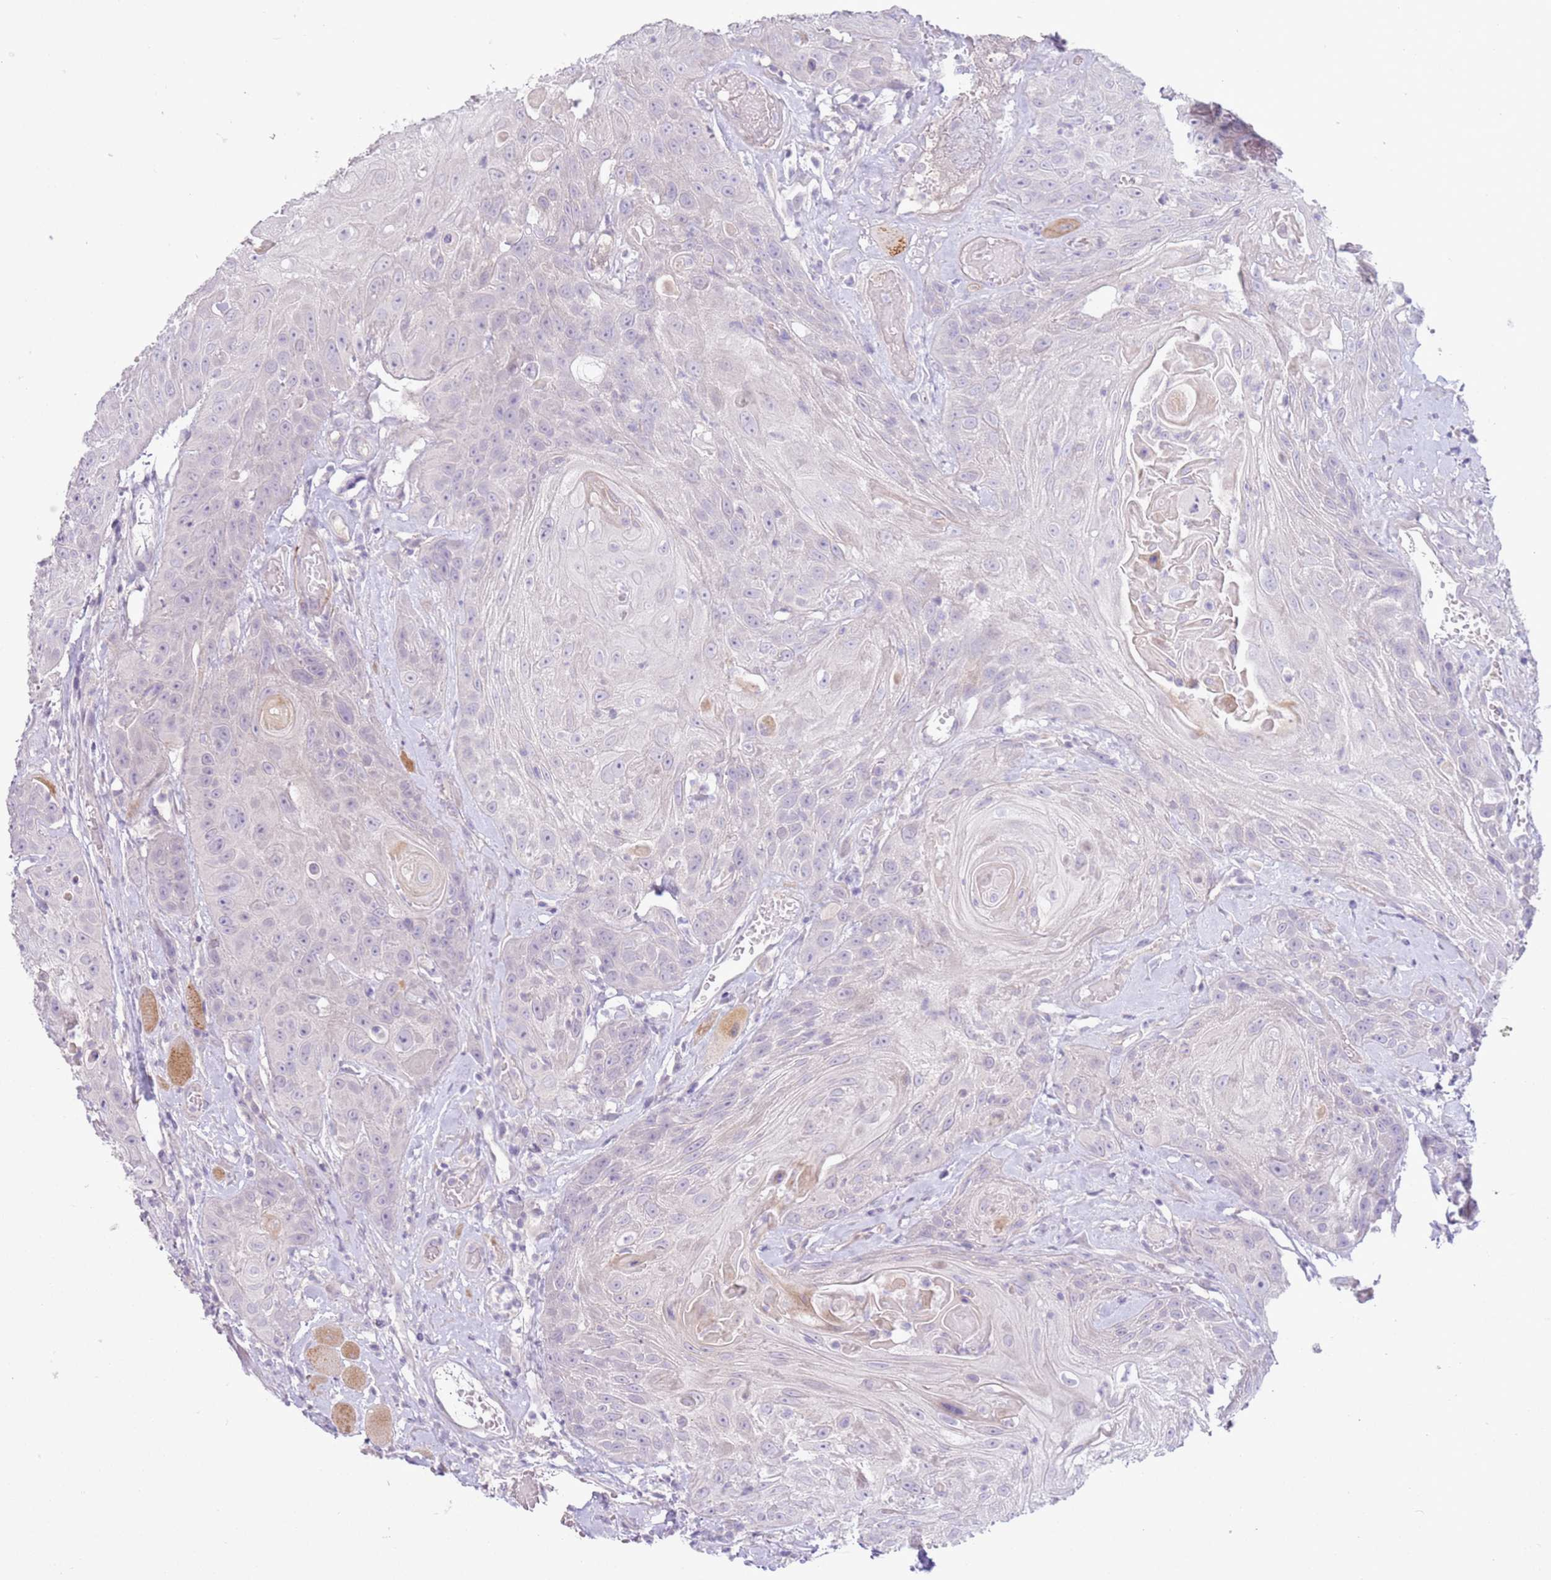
{"staining": {"intensity": "negative", "quantity": "none", "location": "none"}, "tissue": "head and neck cancer", "cell_type": "Tumor cells", "image_type": "cancer", "snomed": [{"axis": "morphology", "description": "Squamous cell carcinoma, NOS"}, {"axis": "topography", "description": "Head-Neck"}], "caption": "Immunohistochemical staining of human head and neck cancer reveals no significant staining in tumor cells. The staining was performed using DAB to visualize the protein expression in brown, while the nuclei were stained in blue with hematoxylin (Magnification: 20x).", "gene": "ZNF239", "patient": {"sex": "female", "age": 59}}